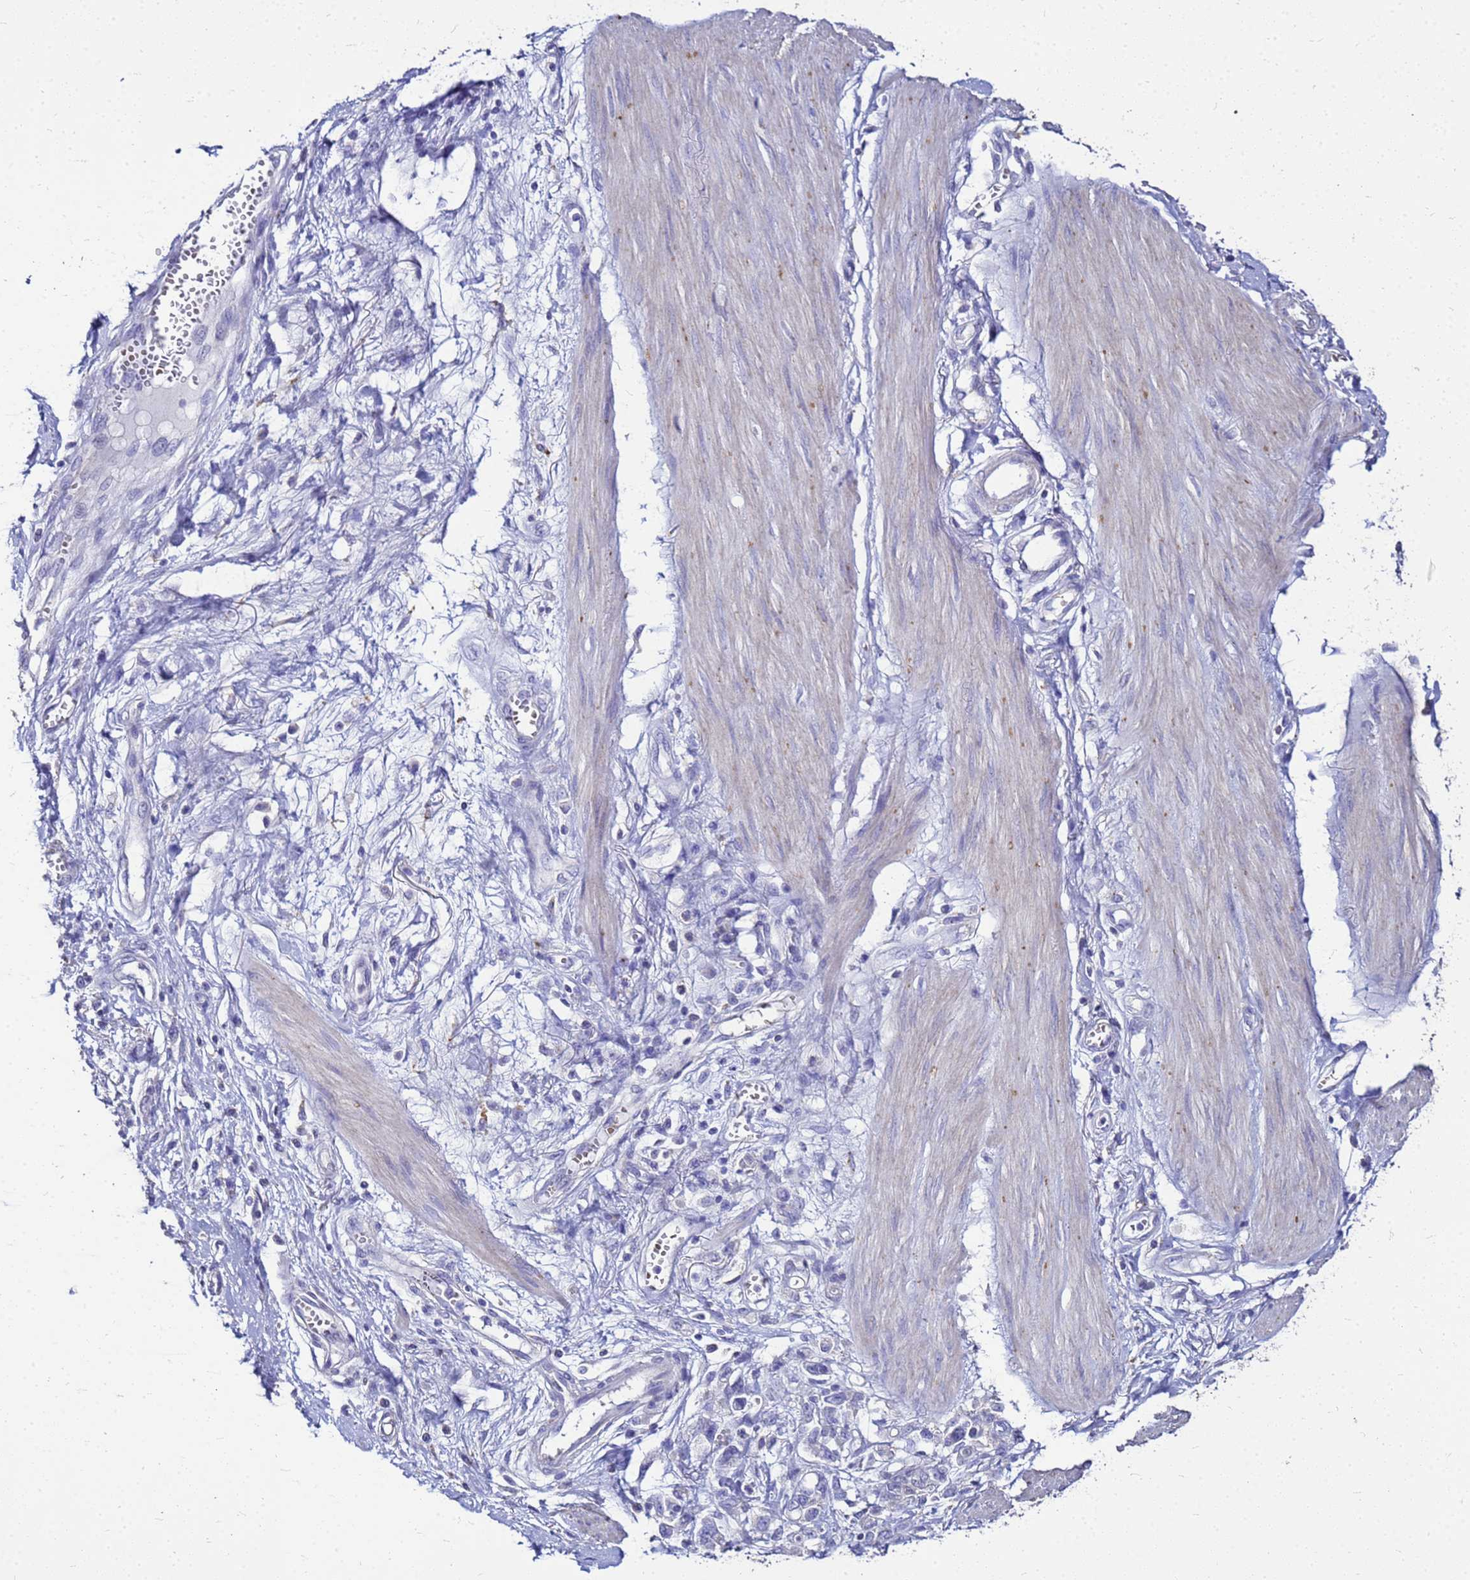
{"staining": {"intensity": "negative", "quantity": "none", "location": "none"}, "tissue": "stomach cancer", "cell_type": "Tumor cells", "image_type": "cancer", "snomed": [{"axis": "morphology", "description": "Adenocarcinoma, NOS"}, {"axis": "topography", "description": "Stomach"}], "caption": "Stomach adenocarcinoma stained for a protein using immunohistochemistry shows no expression tumor cells.", "gene": "S100A2", "patient": {"sex": "female", "age": 76}}